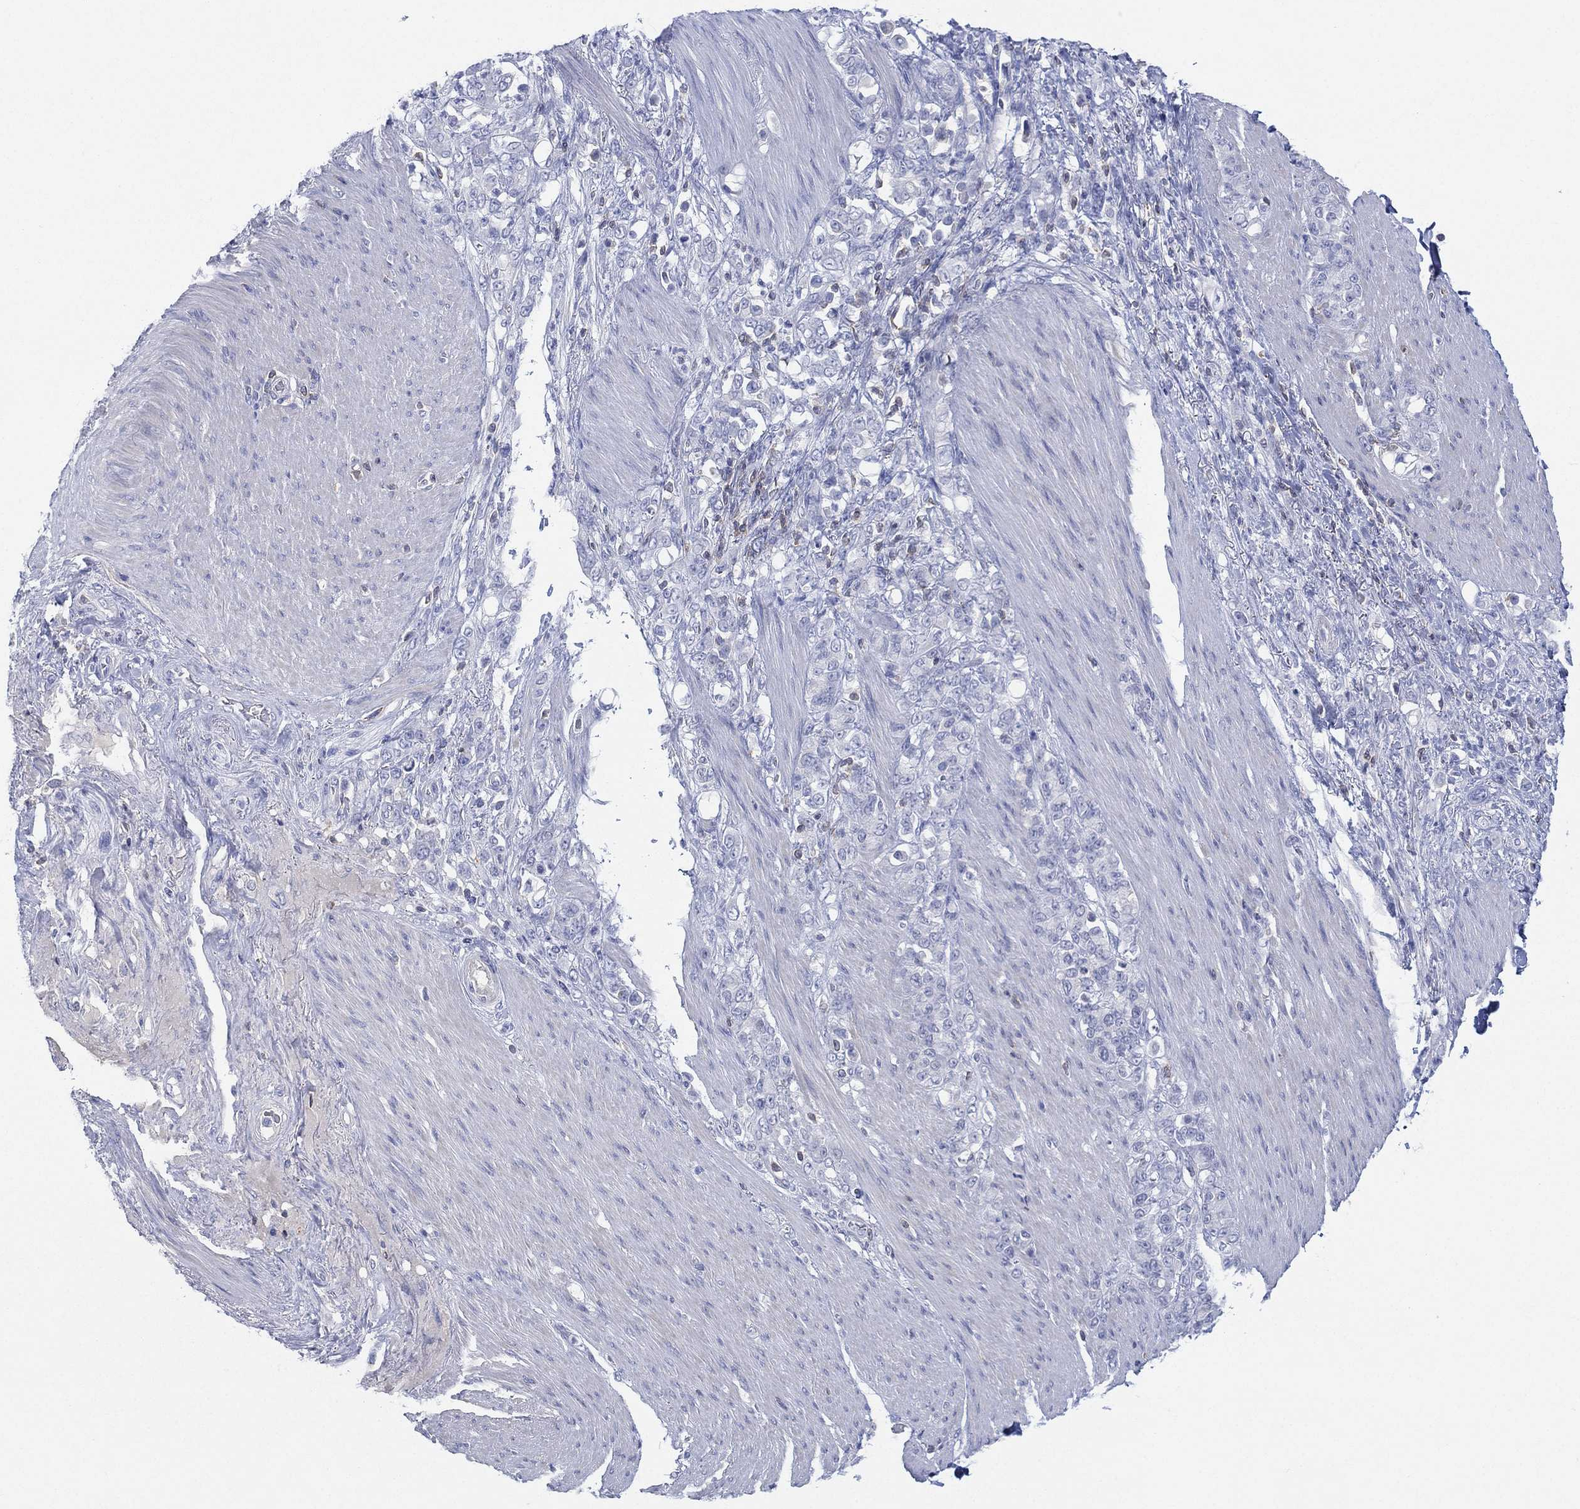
{"staining": {"intensity": "negative", "quantity": "none", "location": "none"}, "tissue": "stomach cancer", "cell_type": "Tumor cells", "image_type": "cancer", "snomed": [{"axis": "morphology", "description": "Adenocarcinoma, NOS"}, {"axis": "topography", "description": "Stomach"}], "caption": "The image displays no significant positivity in tumor cells of stomach adenocarcinoma.", "gene": "SEPTIN1", "patient": {"sex": "female", "age": 79}}